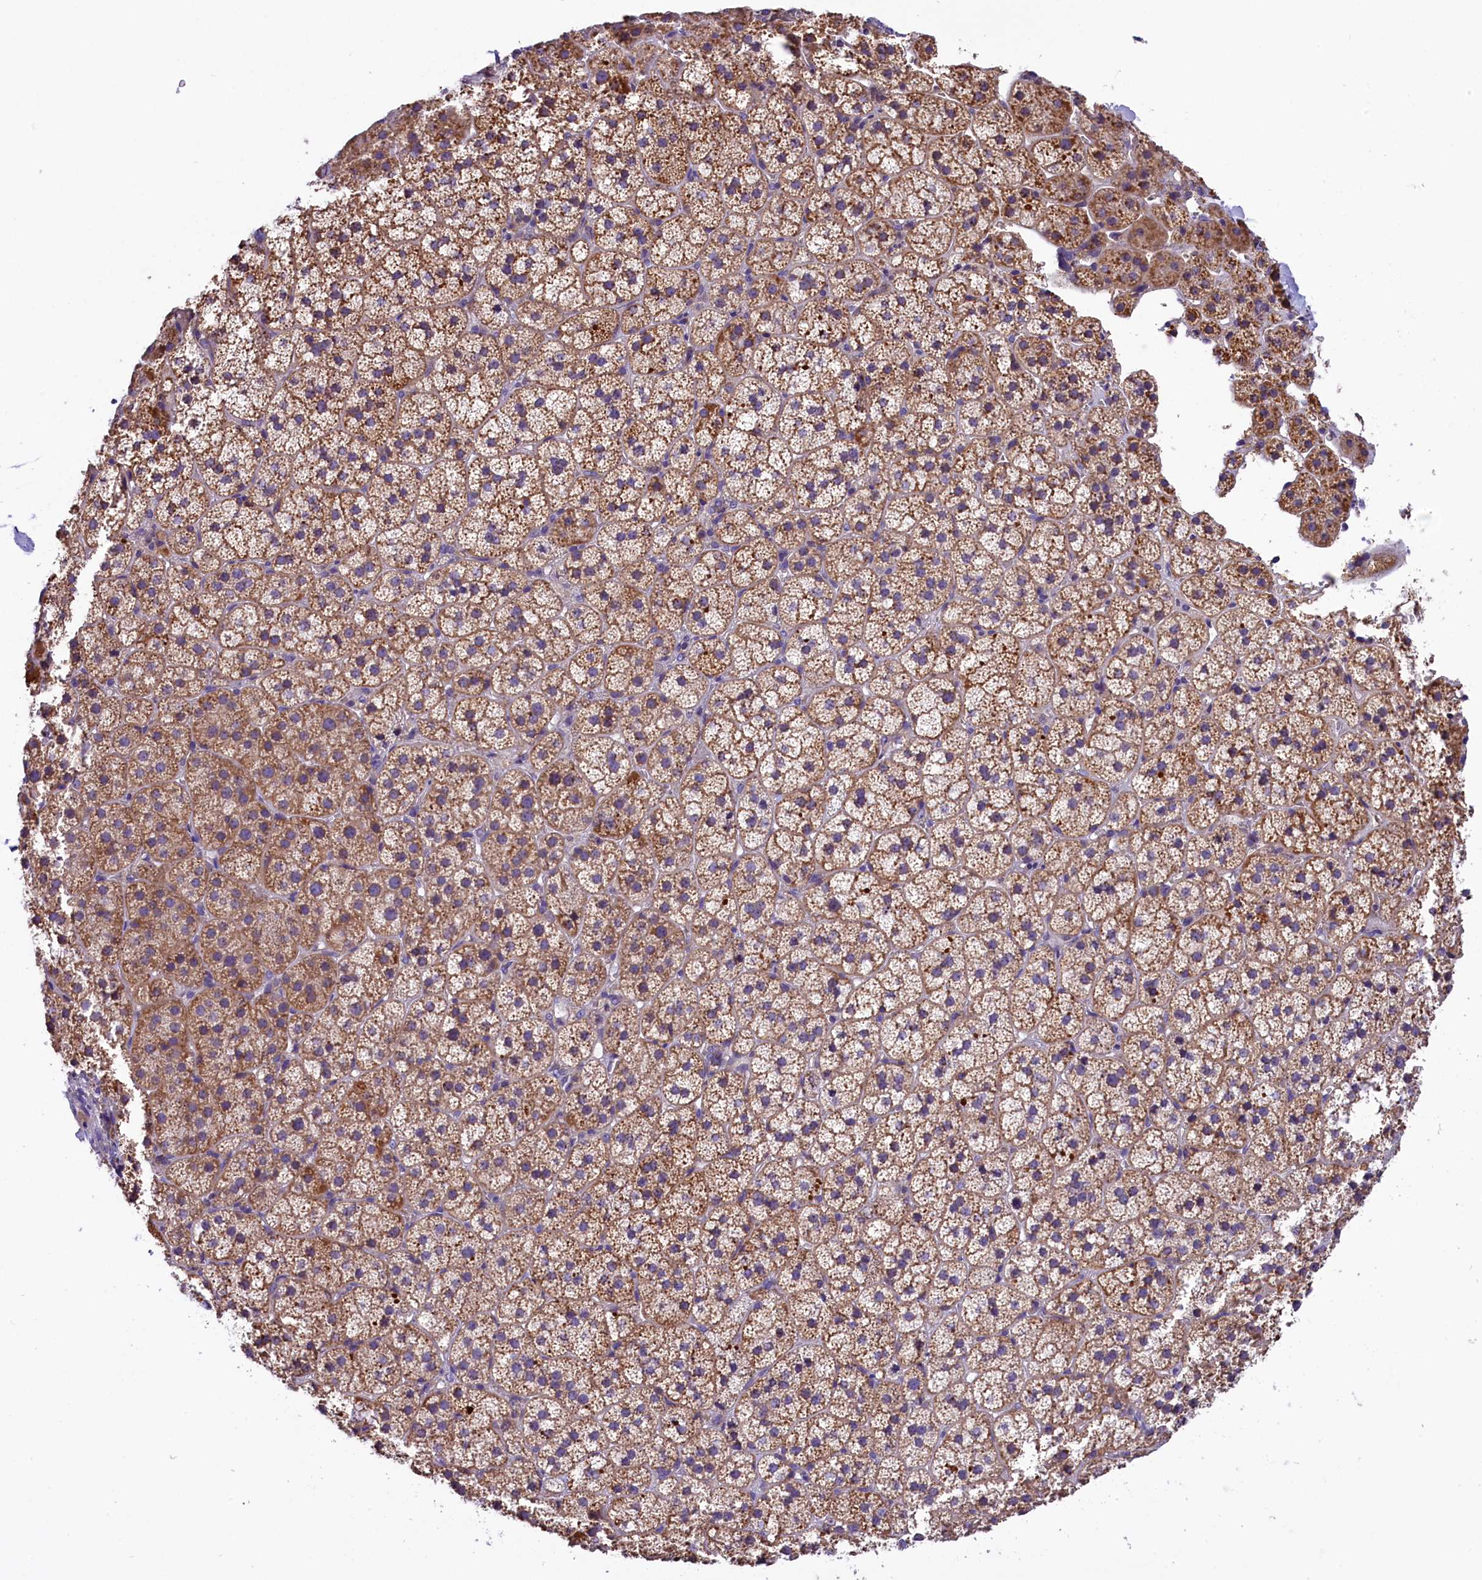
{"staining": {"intensity": "moderate", "quantity": ">75%", "location": "cytoplasmic/membranous"}, "tissue": "adrenal gland", "cell_type": "Glandular cells", "image_type": "normal", "snomed": [{"axis": "morphology", "description": "Normal tissue, NOS"}, {"axis": "topography", "description": "Adrenal gland"}], "caption": "A high-resolution micrograph shows immunohistochemistry (IHC) staining of normal adrenal gland, which displays moderate cytoplasmic/membranous positivity in about >75% of glandular cells. The staining was performed using DAB (3,3'-diaminobenzidine) to visualize the protein expression in brown, while the nuclei were stained in blue with hematoxylin (Magnification: 20x).", "gene": "DNAJB9", "patient": {"sex": "female", "age": 44}}